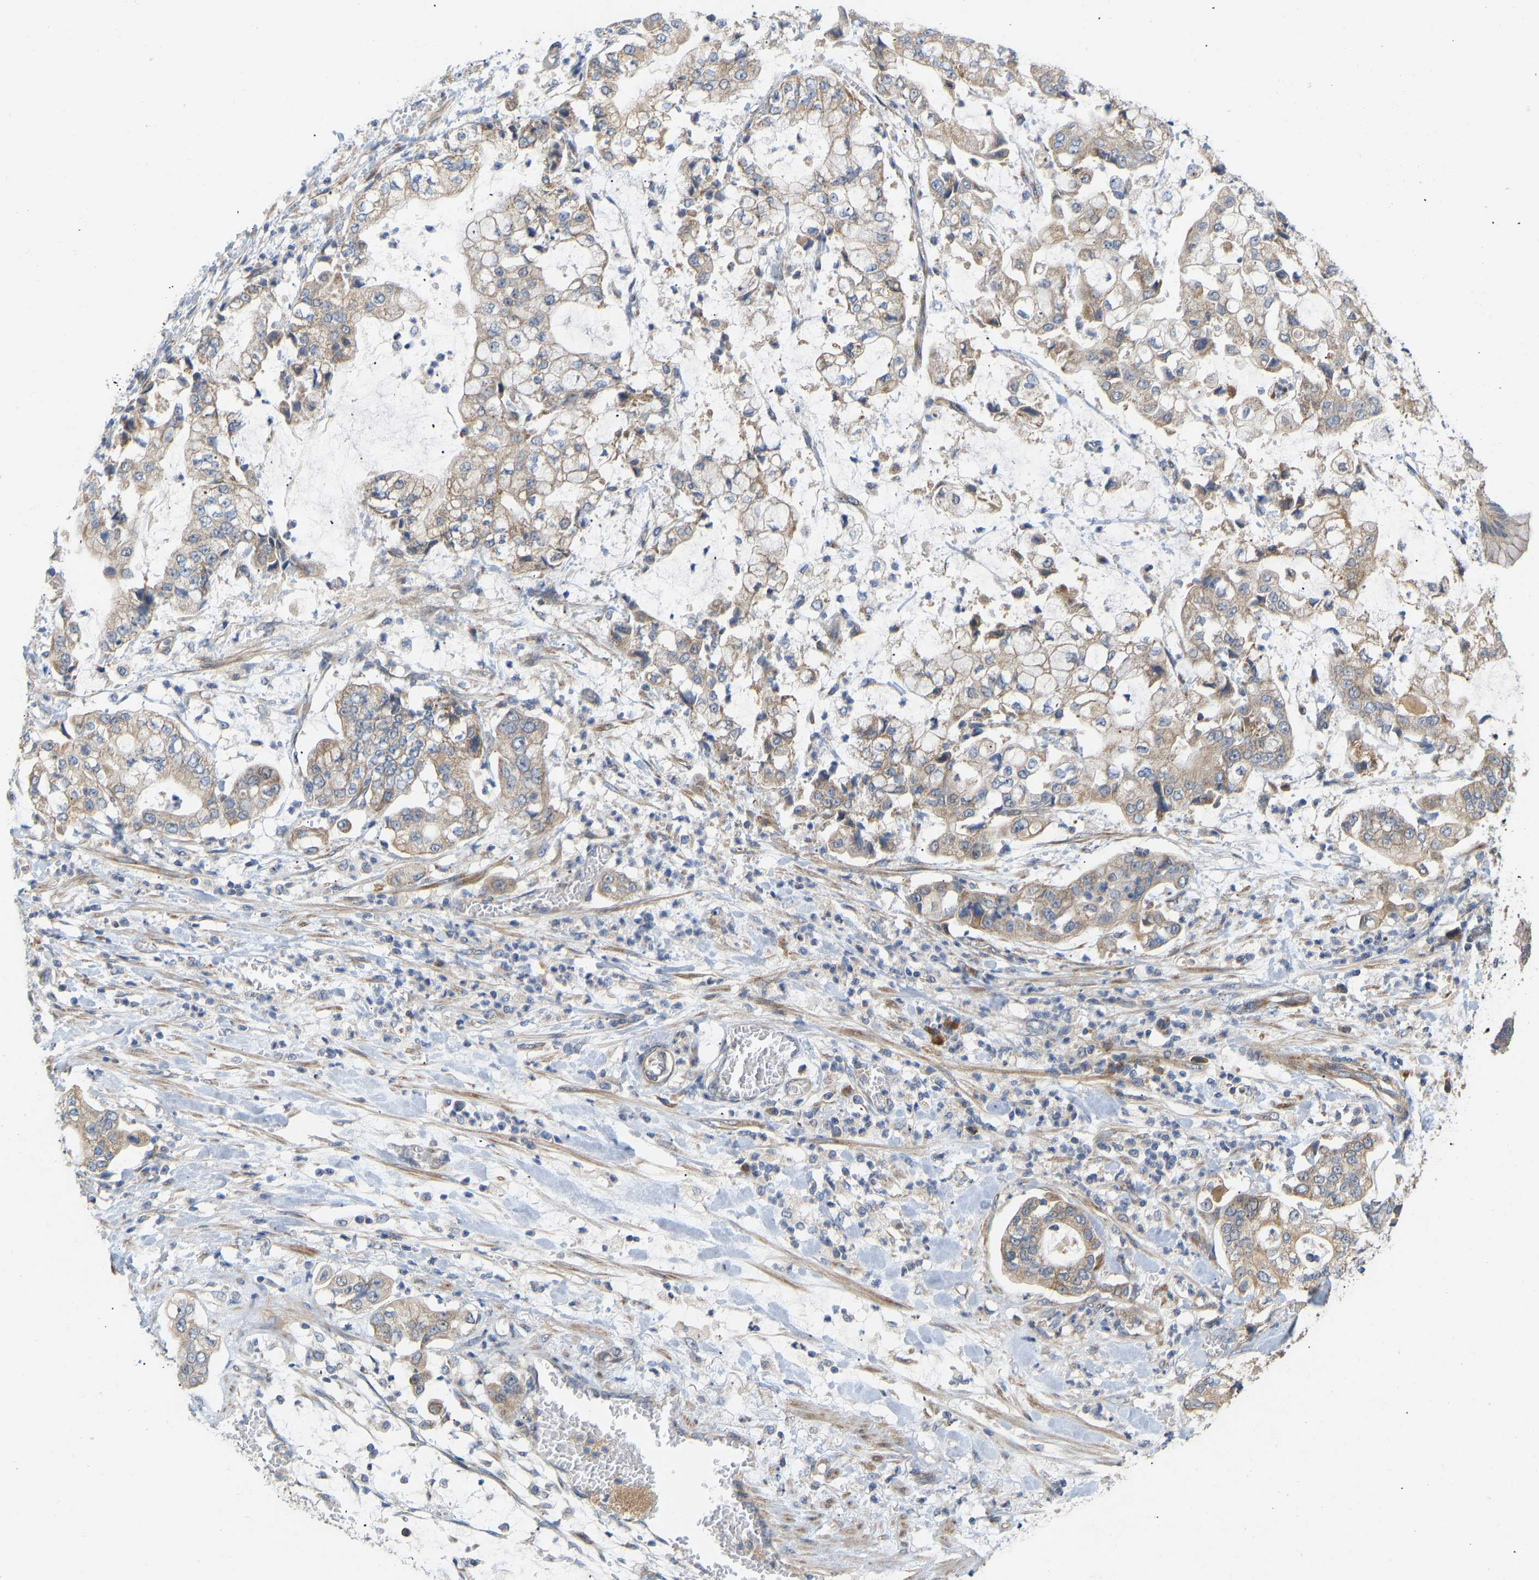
{"staining": {"intensity": "weak", "quantity": "25%-75%", "location": "cytoplasmic/membranous"}, "tissue": "stomach cancer", "cell_type": "Tumor cells", "image_type": "cancer", "snomed": [{"axis": "morphology", "description": "Adenocarcinoma, NOS"}, {"axis": "topography", "description": "Stomach"}], "caption": "DAB (3,3'-diaminobenzidine) immunohistochemical staining of stomach cancer (adenocarcinoma) displays weak cytoplasmic/membranous protein staining in approximately 25%-75% of tumor cells.", "gene": "HACD2", "patient": {"sex": "male", "age": 76}}